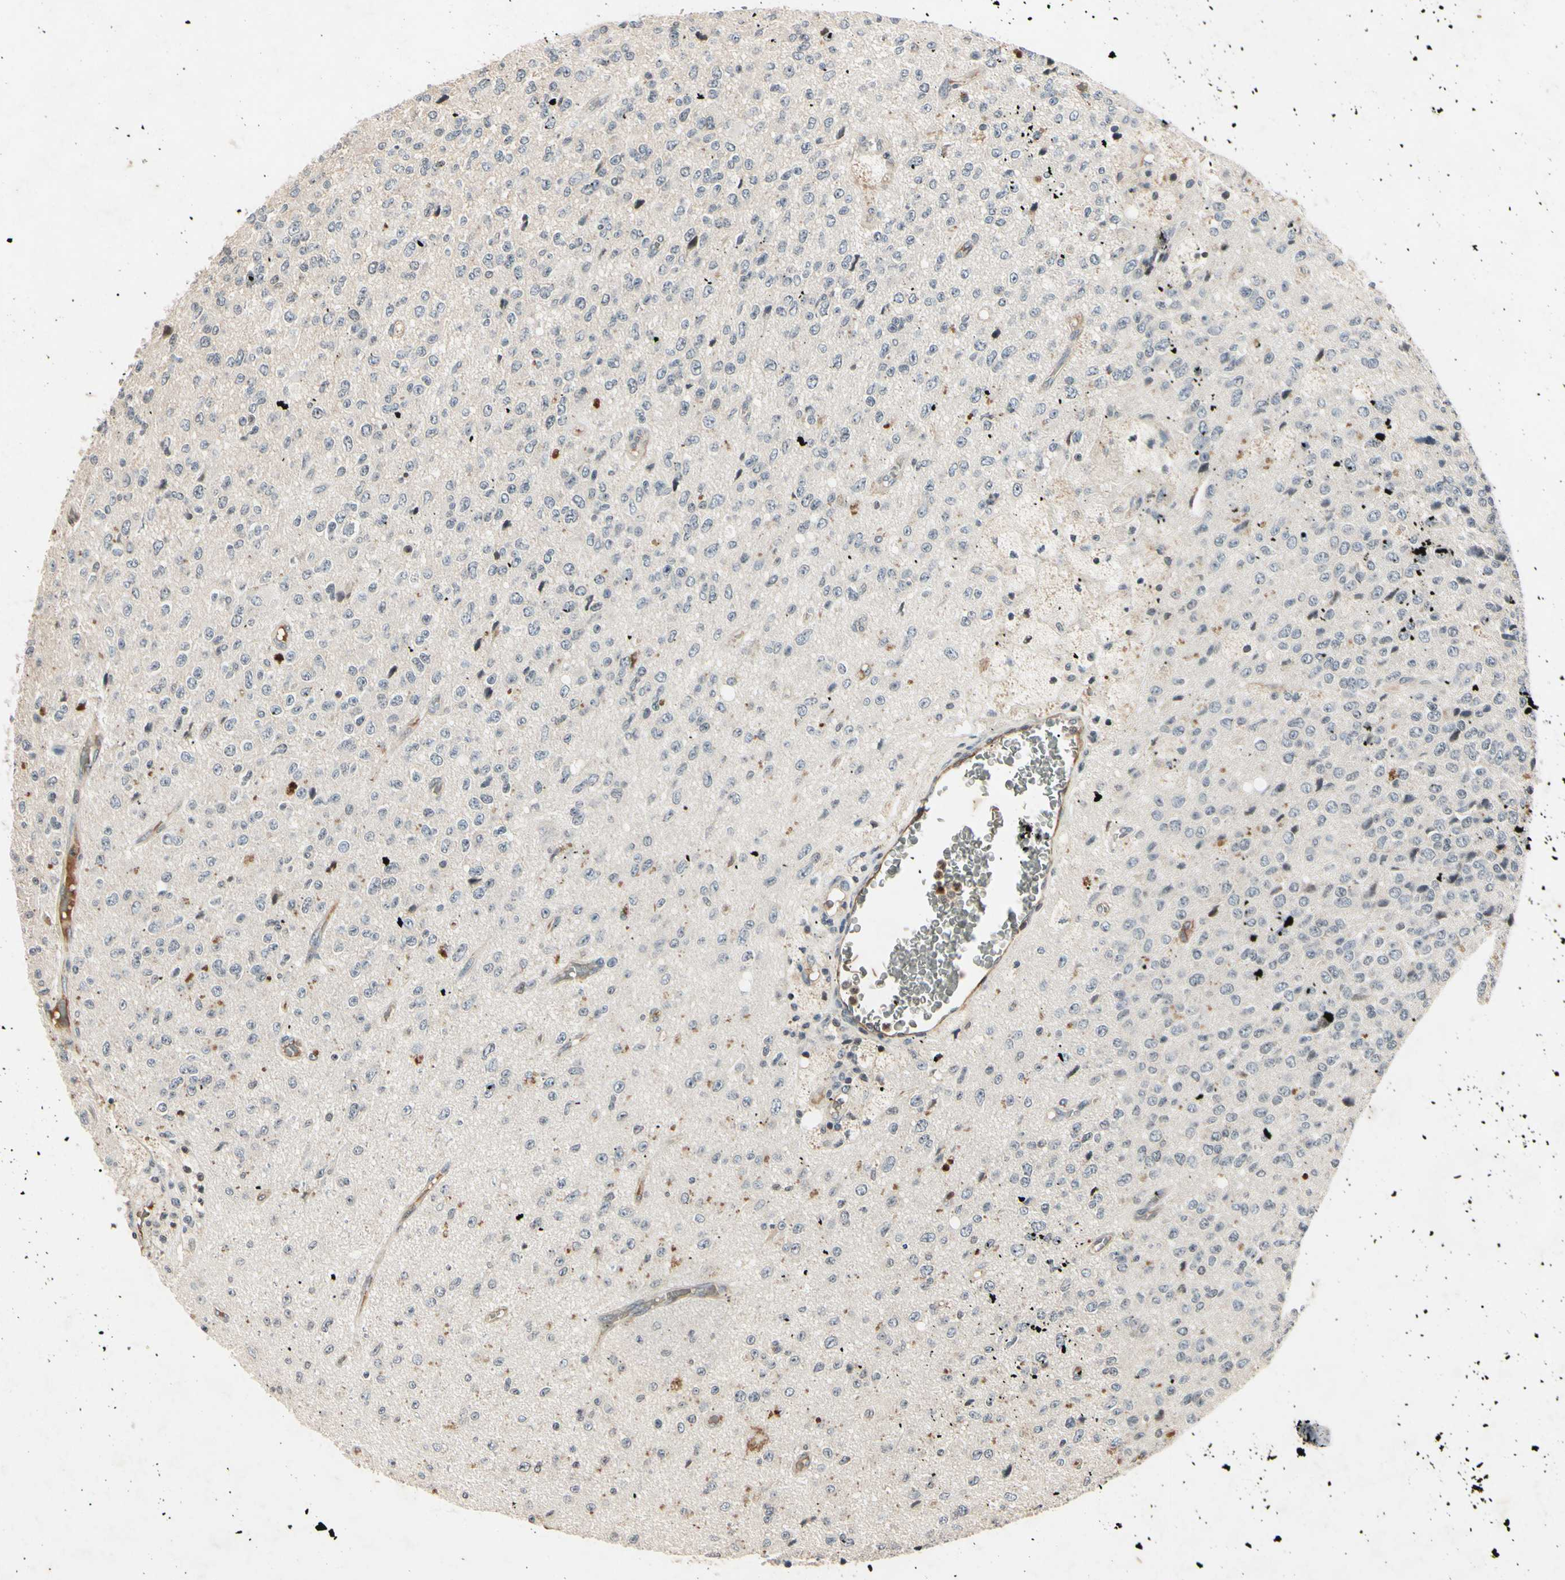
{"staining": {"intensity": "negative", "quantity": "none", "location": "none"}, "tissue": "glioma", "cell_type": "Tumor cells", "image_type": "cancer", "snomed": [{"axis": "morphology", "description": "Glioma, malignant, High grade"}, {"axis": "topography", "description": "pancreas cauda"}], "caption": "Tumor cells show no significant protein staining in malignant glioma (high-grade). (Stains: DAB (3,3'-diaminobenzidine) IHC with hematoxylin counter stain, Microscopy: brightfield microscopy at high magnification).", "gene": "AEBP1", "patient": {"sex": "male", "age": 60}}